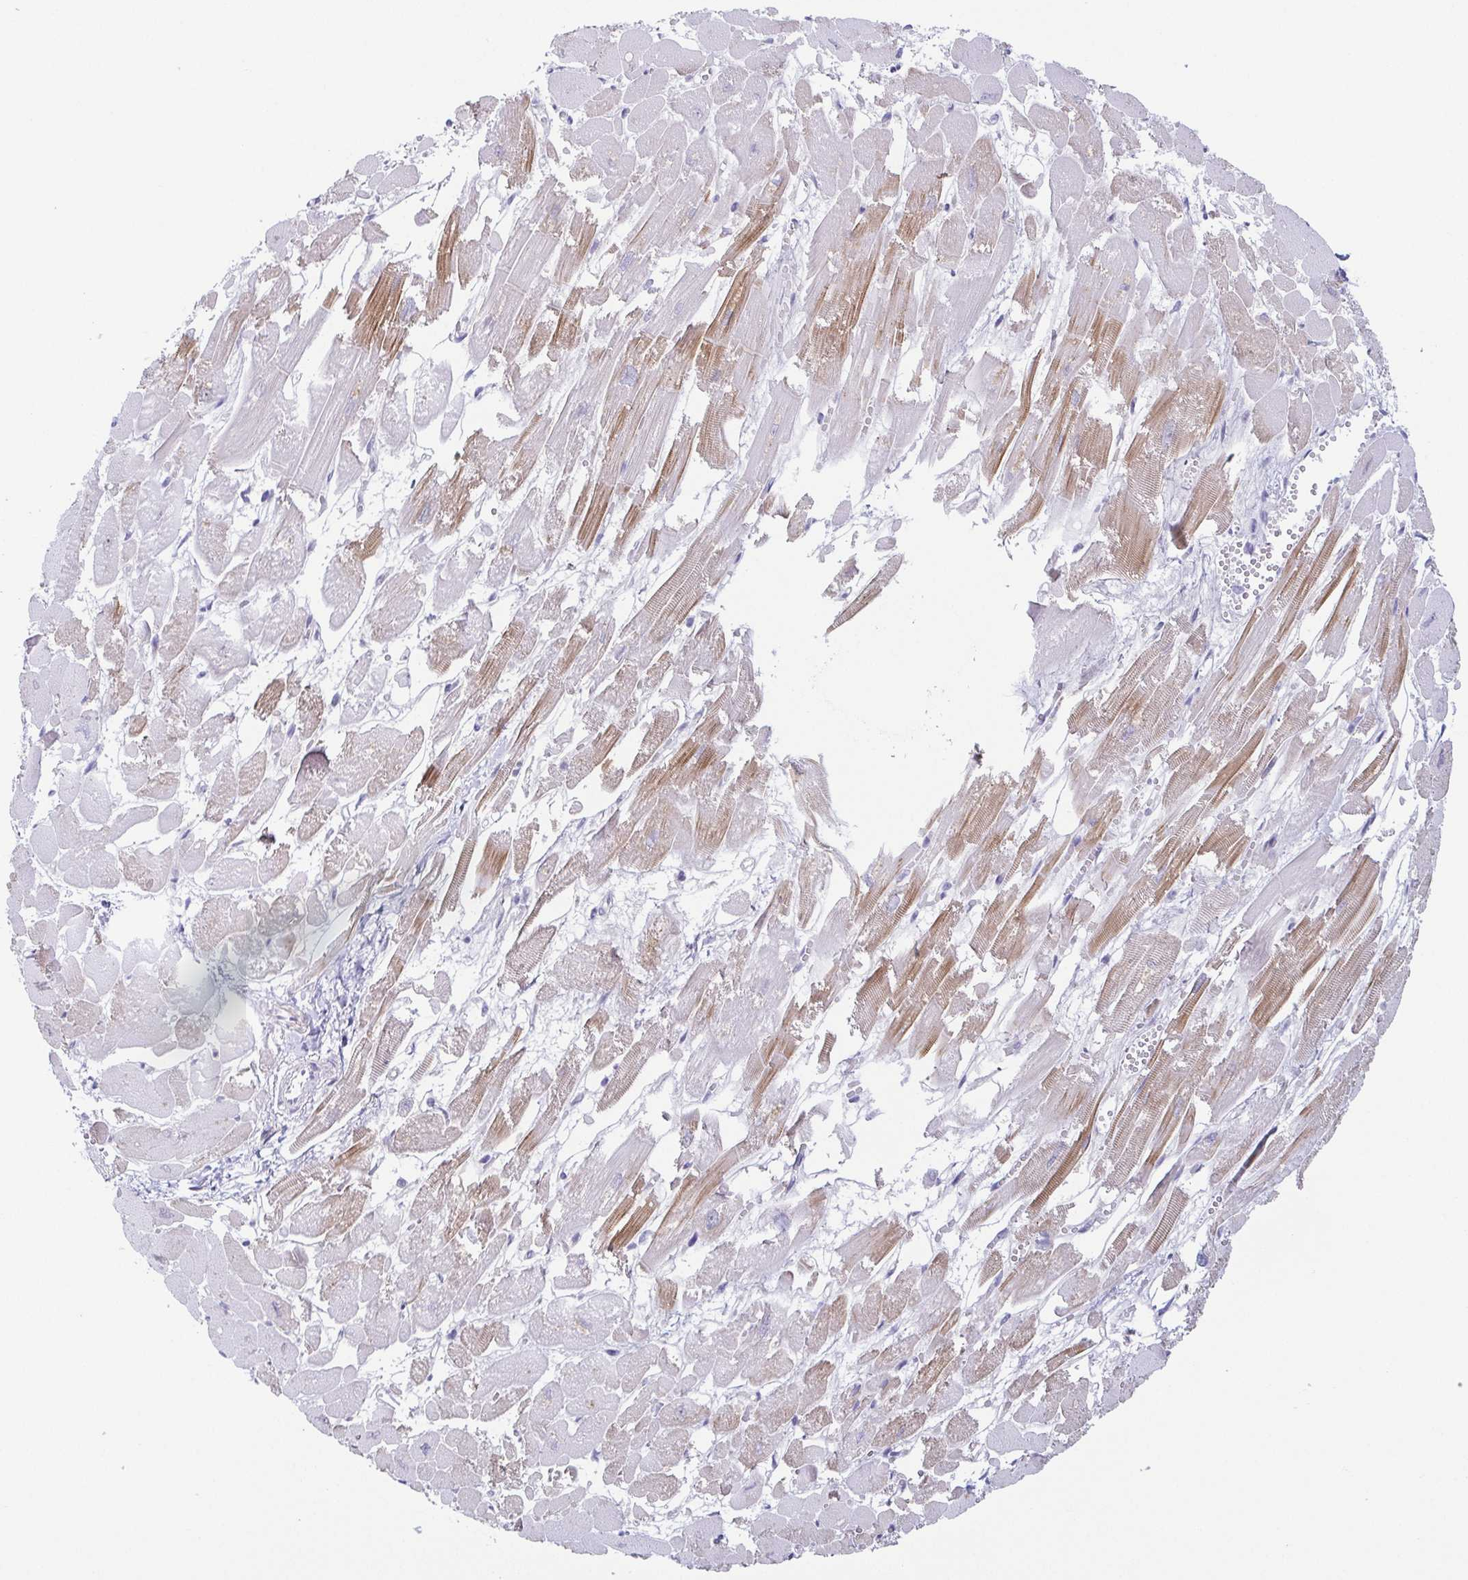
{"staining": {"intensity": "moderate", "quantity": "<25%", "location": "cytoplasmic/membranous"}, "tissue": "heart muscle", "cell_type": "Cardiomyocytes", "image_type": "normal", "snomed": [{"axis": "morphology", "description": "Normal tissue, NOS"}, {"axis": "topography", "description": "Heart"}], "caption": "This micrograph displays immunohistochemistry staining of normal heart muscle, with low moderate cytoplasmic/membranous expression in approximately <25% of cardiomyocytes.", "gene": "COL17A1", "patient": {"sex": "female", "age": 52}}